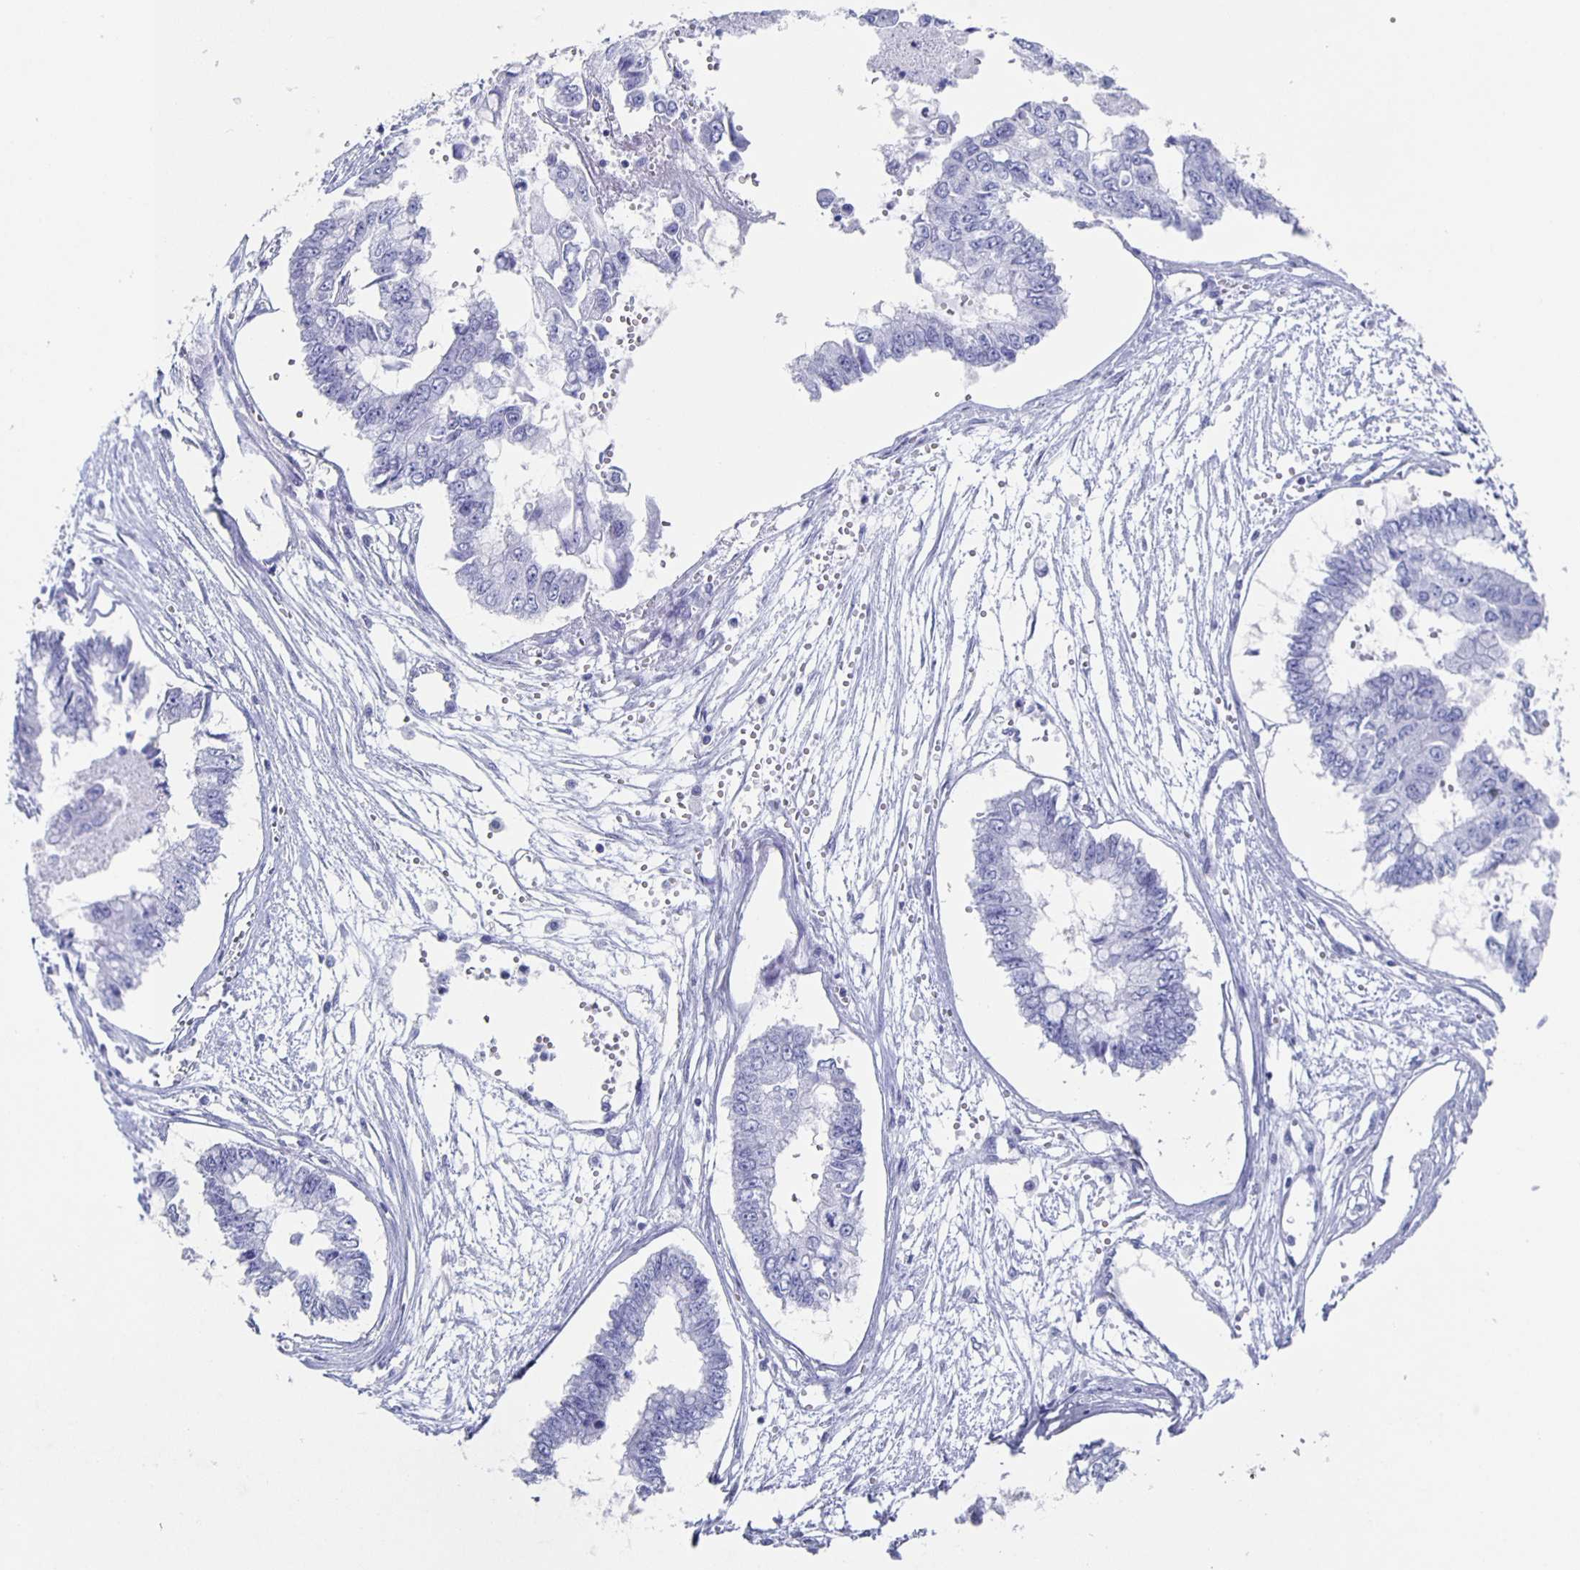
{"staining": {"intensity": "negative", "quantity": "none", "location": "none"}, "tissue": "ovarian cancer", "cell_type": "Tumor cells", "image_type": "cancer", "snomed": [{"axis": "morphology", "description": "Cystadenocarcinoma, mucinous, NOS"}, {"axis": "topography", "description": "Ovary"}], "caption": "Ovarian cancer (mucinous cystadenocarcinoma) was stained to show a protein in brown. There is no significant expression in tumor cells.", "gene": "SLC34A2", "patient": {"sex": "female", "age": 72}}